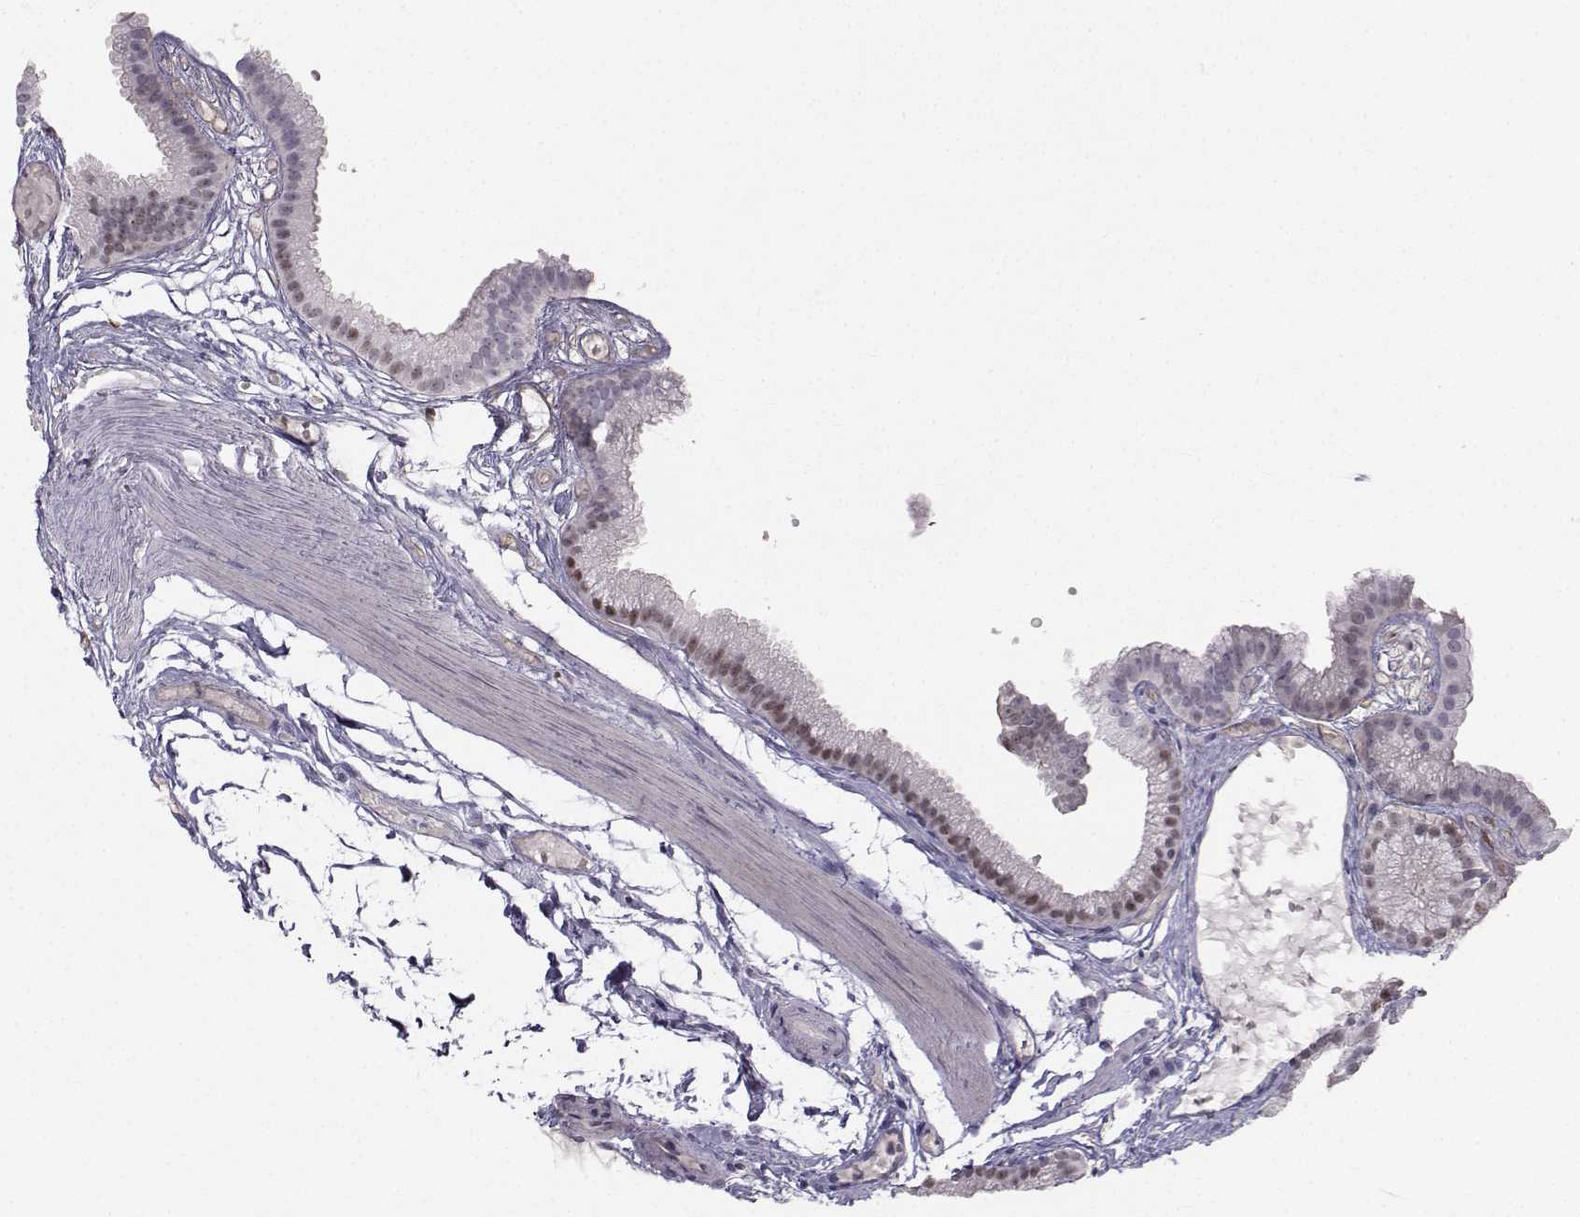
{"staining": {"intensity": "weak", "quantity": "25%-75%", "location": "nuclear"}, "tissue": "gallbladder", "cell_type": "Glandular cells", "image_type": "normal", "snomed": [{"axis": "morphology", "description": "Normal tissue, NOS"}, {"axis": "topography", "description": "Gallbladder"}], "caption": "Protein staining of benign gallbladder displays weak nuclear staining in approximately 25%-75% of glandular cells. The staining is performed using DAB (3,3'-diaminobenzidine) brown chromogen to label protein expression. The nuclei are counter-stained blue using hematoxylin.", "gene": "LRP8", "patient": {"sex": "female", "age": 45}}